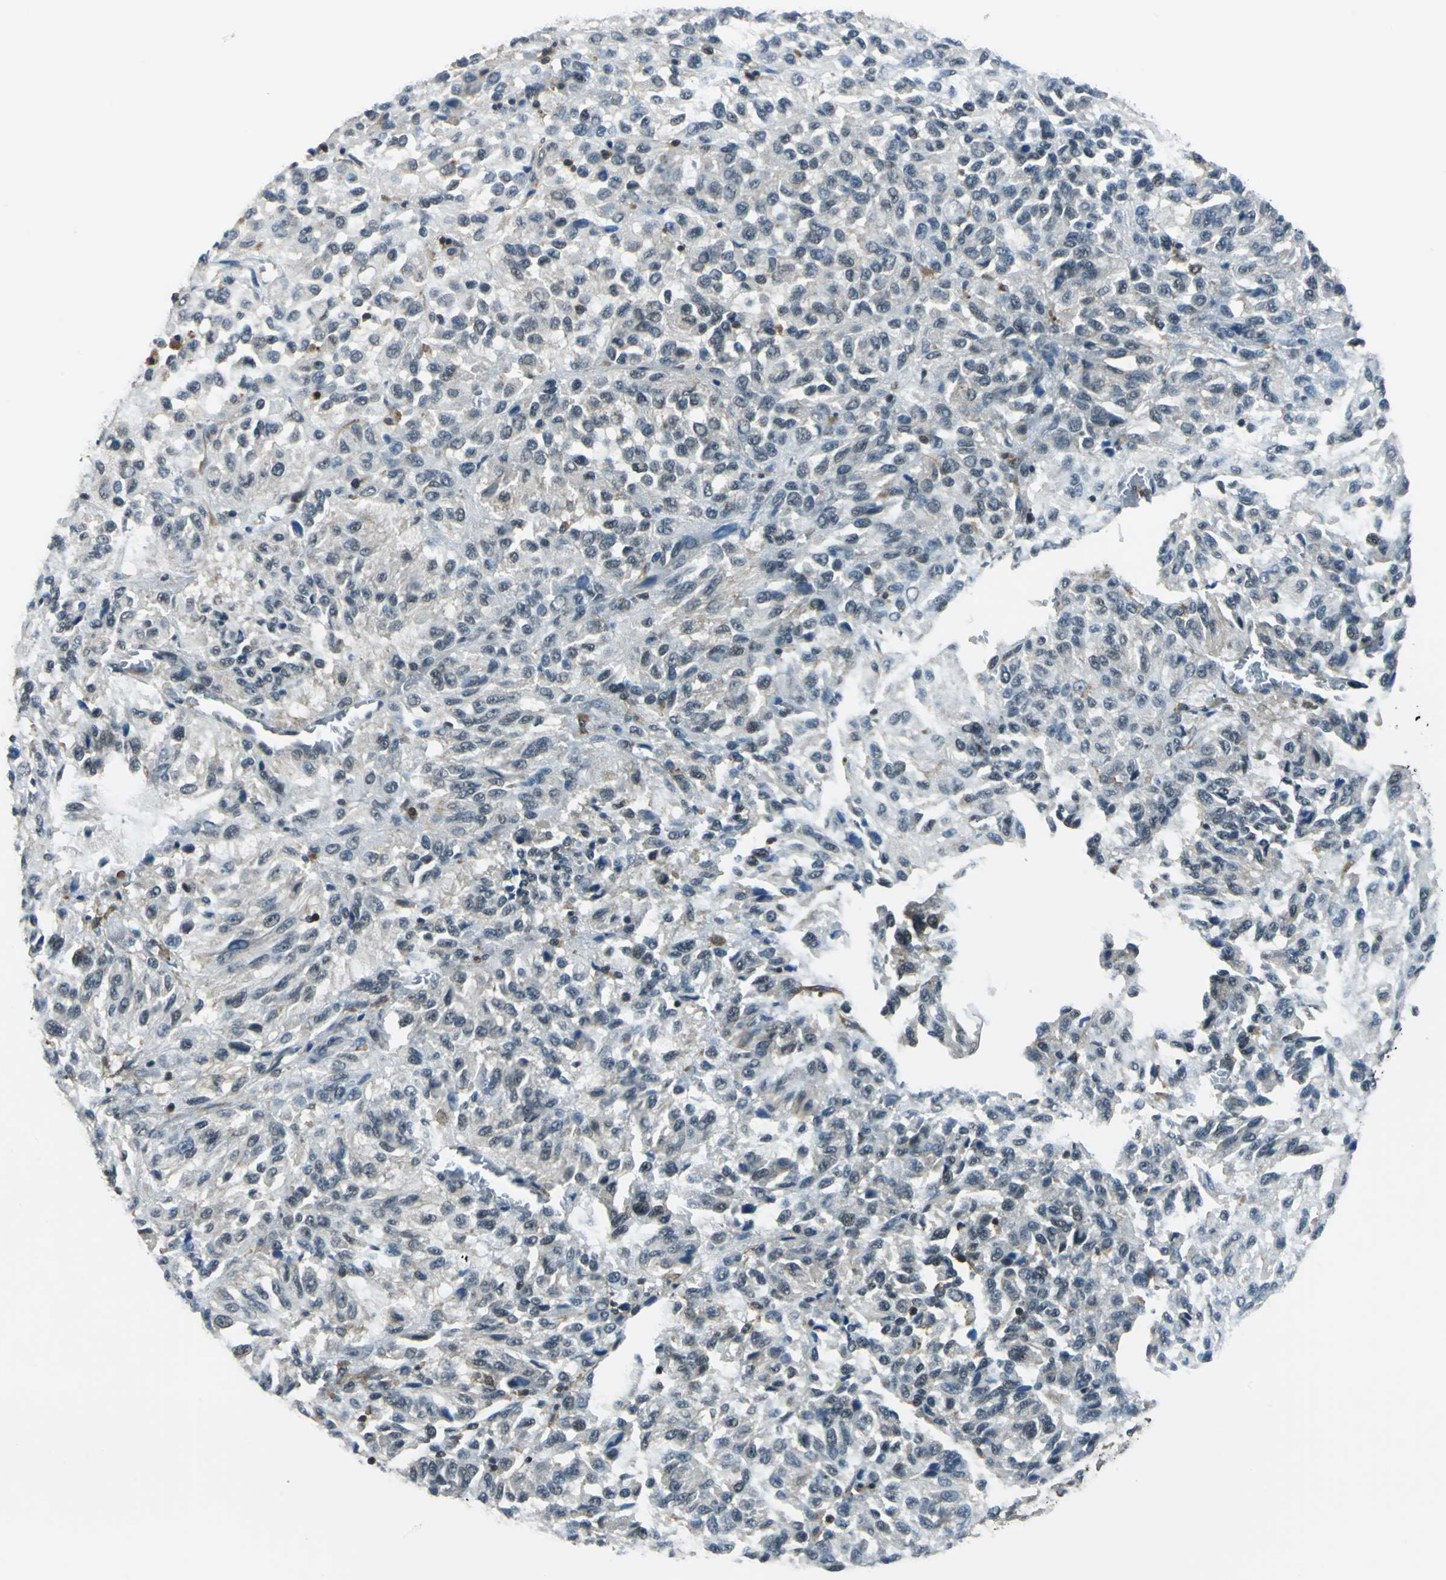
{"staining": {"intensity": "weak", "quantity": "<25%", "location": "cytoplasmic/membranous,nuclear"}, "tissue": "melanoma", "cell_type": "Tumor cells", "image_type": "cancer", "snomed": [{"axis": "morphology", "description": "Malignant melanoma, Metastatic site"}, {"axis": "topography", "description": "Lung"}], "caption": "Protein analysis of melanoma reveals no significant staining in tumor cells. (Stains: DAB (3,3'-diaminobenzidine) immunohistochemistry (IHC) with hematoxylin counter stain, Microscopy: brightfield microscopy at high magnification).", "gene": "ARPC3", "patient": {"sex": "male", "age": 64}}